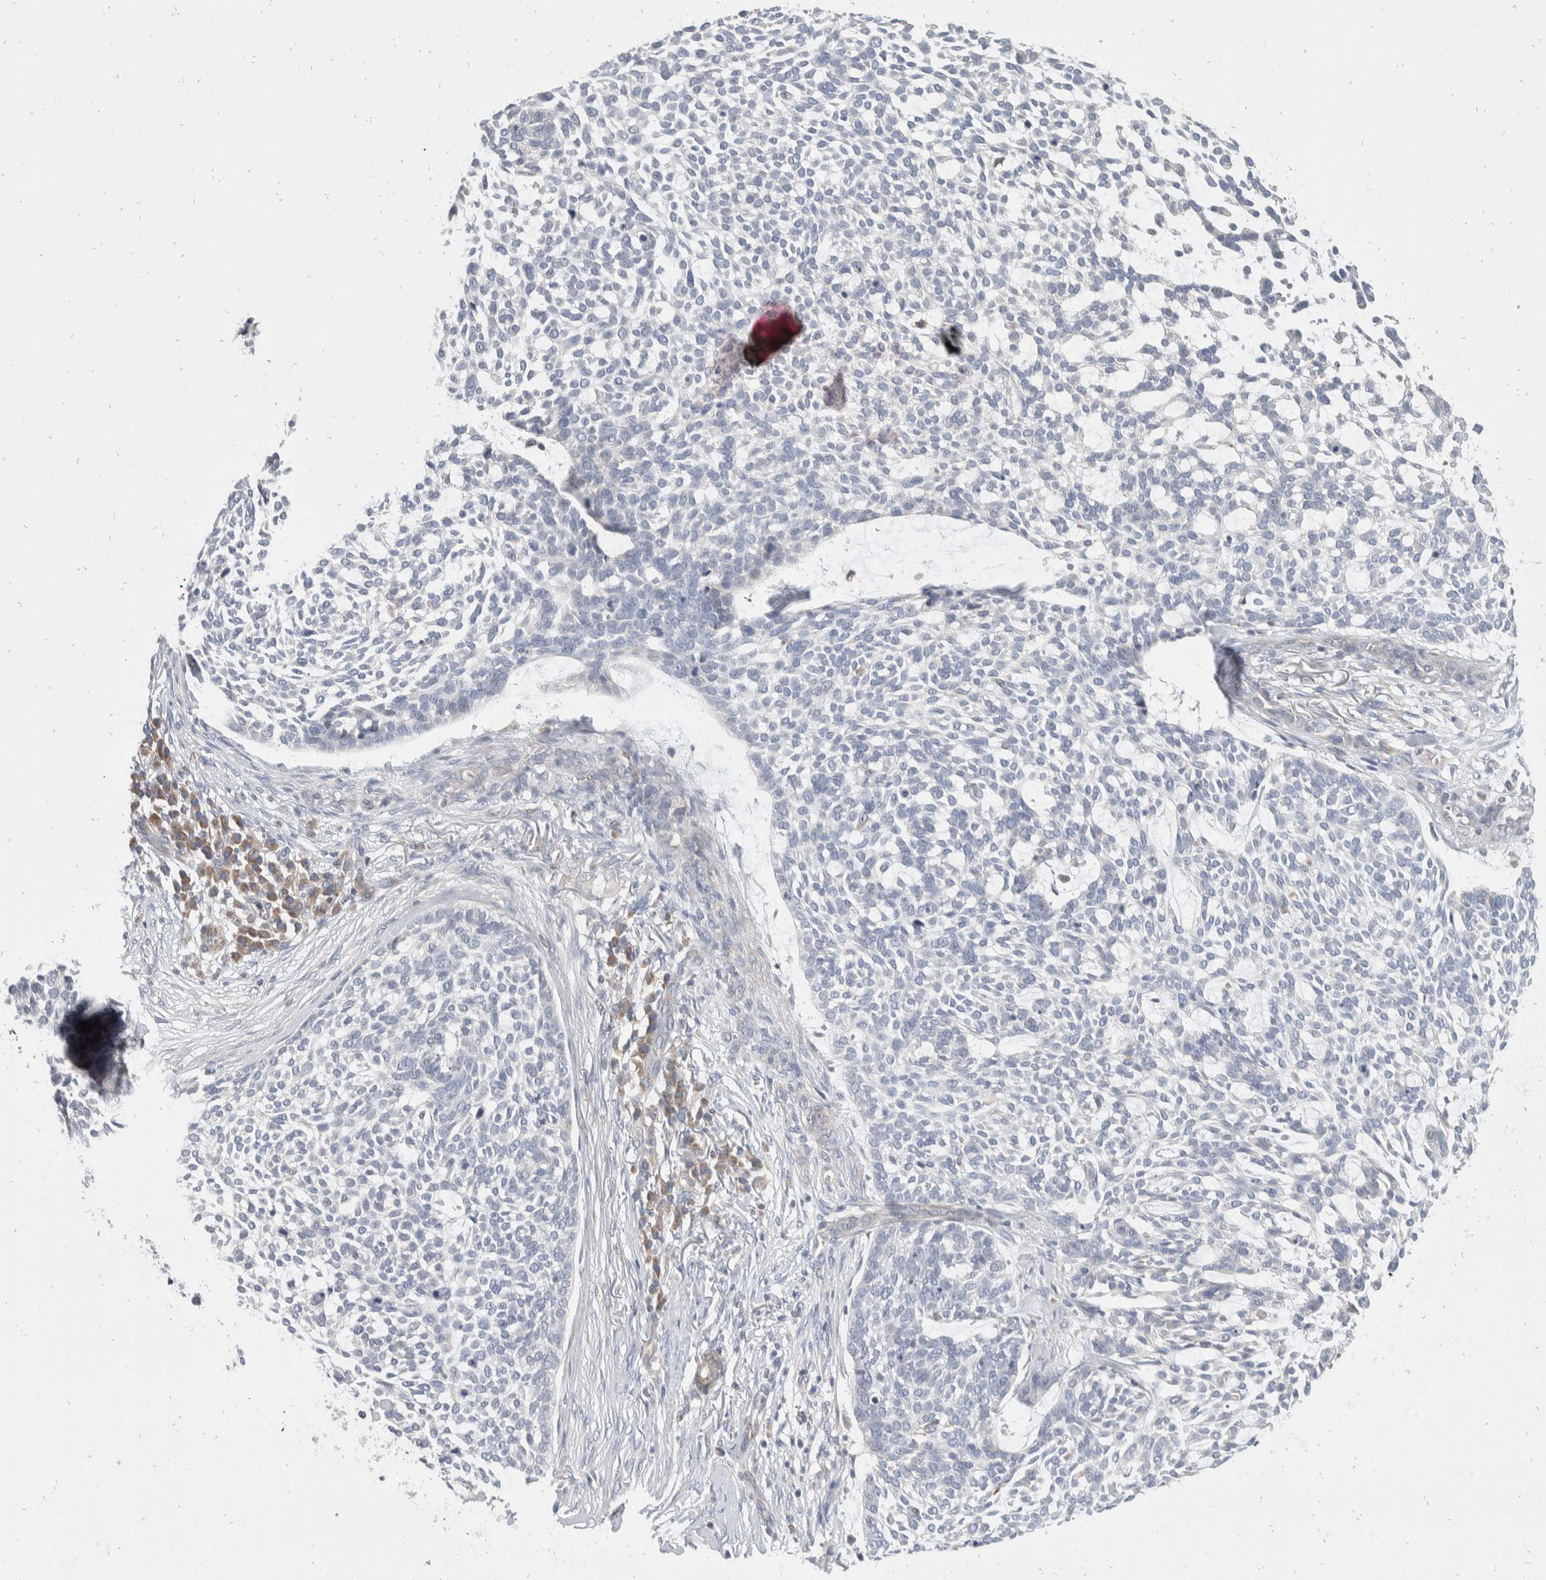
{"staining": {"intensity": "negative", "quantity": "none", "location": "none"}, "tissue": "skin cancer", "cell_type": "Tumor cells", "image_type": "cancer", "snomed": [{"axis": "morphology", "description": "Basal cell carcinoma"}, {"axis": "topography", "description": "Skin"}], "caption": "Immunohistochemistry micrograph of neoplastic tissue: human skin basal cell carcinoma stained with DAB (3,3'-diaminobenzidine) displays no significant protein positivity in tumor cells. (IHC, brightfield microscopy, high magnification).", "gene": "TMEM245", "patient": {"sex": "female", "age": 64}}